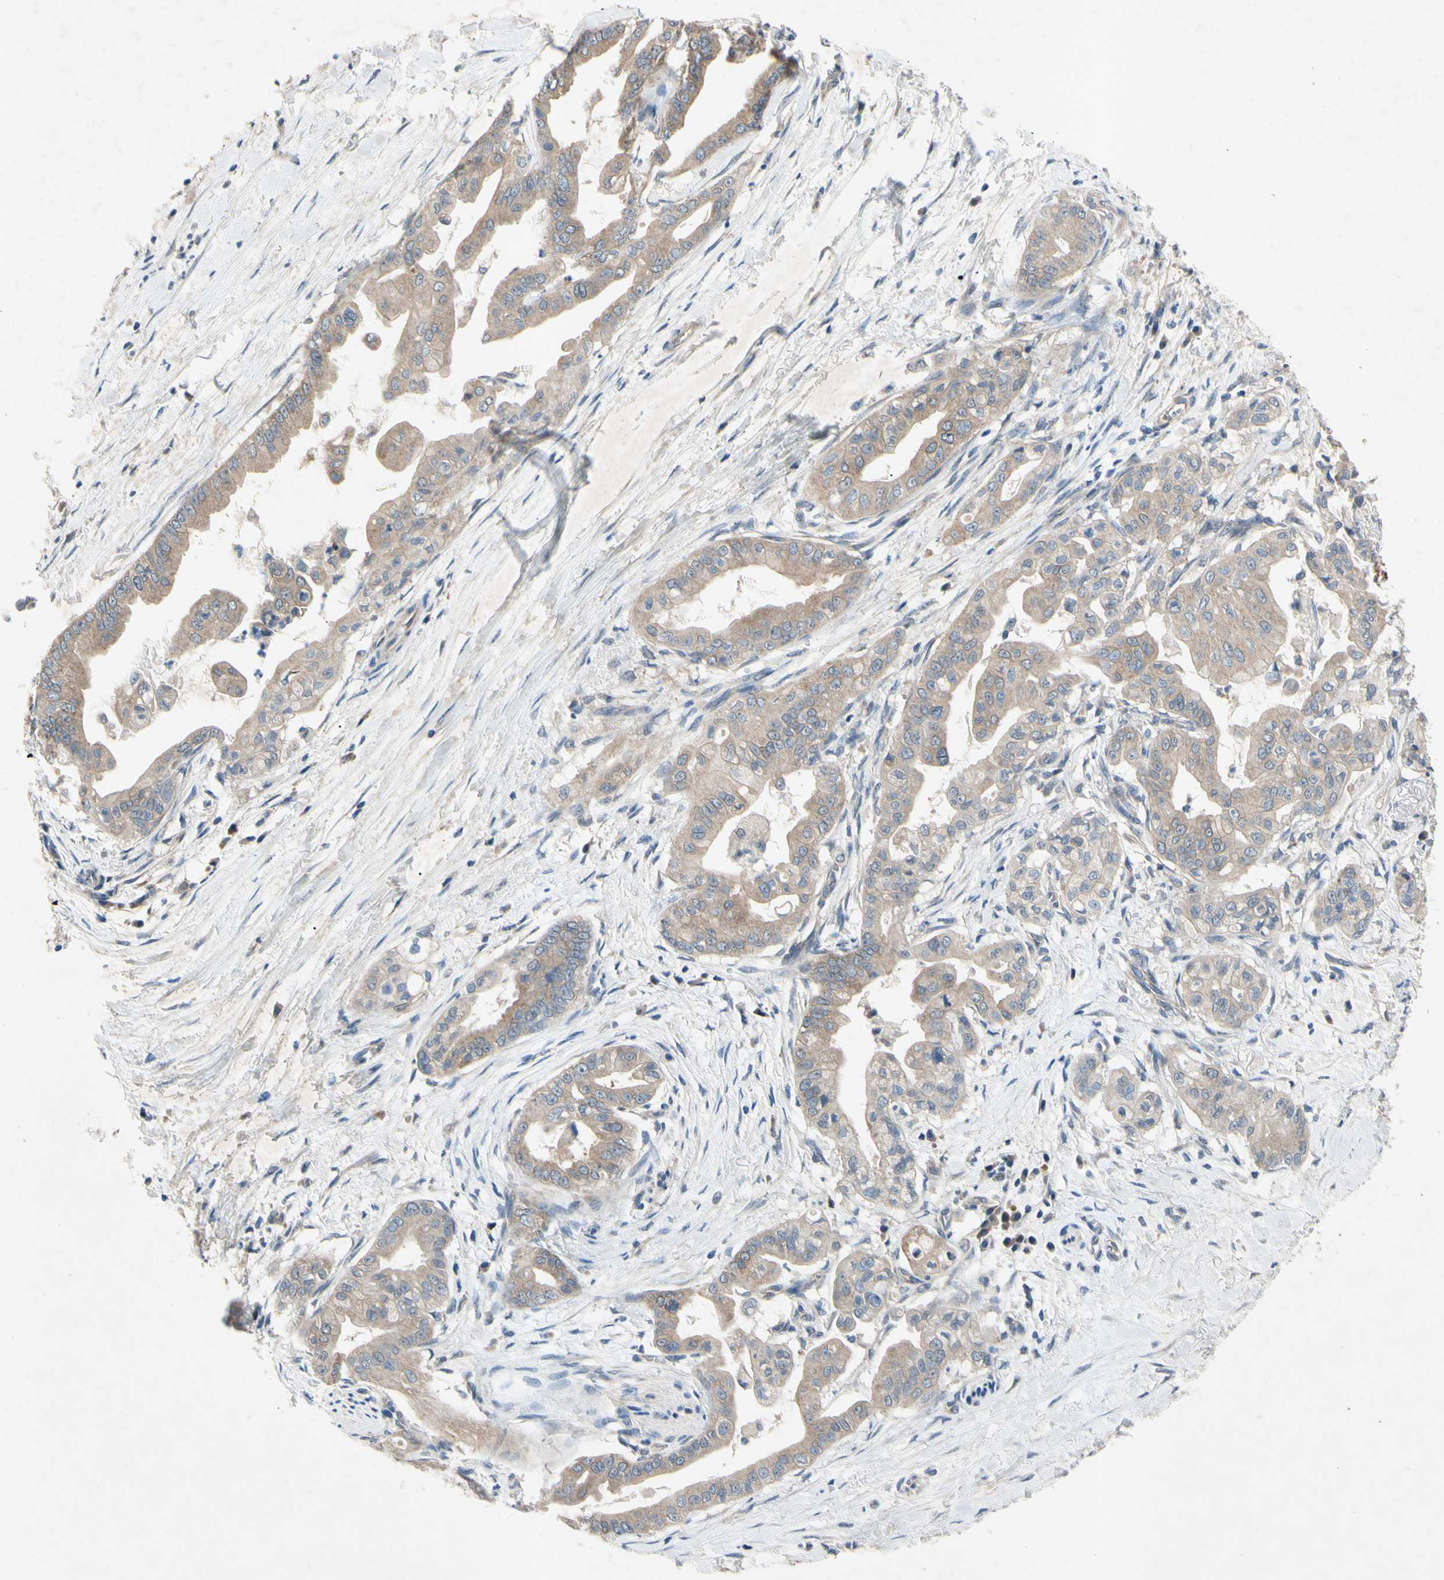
{"staining": {"intensity": "moderate", "quantity": ">75%", "location": "cytoplasmic/membranous"}, "tissue": "pancreatic cancer", "cell_type": "Tumor cells", "image_type": "cancer", "snomed": [{"axis": "morphology", "description": "Adenocarcinoma, NOS"}, {"axis": "topography", "description": "Pancreas"}], "caption": "Immunohistochemical staining of pancreatic adenocarcinoma shows moderate cytoplasmic/membranous protein staining in about >75% of tumor cells. (DAB (3,3'-diaminobenzidine) = brown stain, brightfield microscopy at high magnification).", "gene": "HILPDA", "patient": {"sex": "female", "age": 75}}